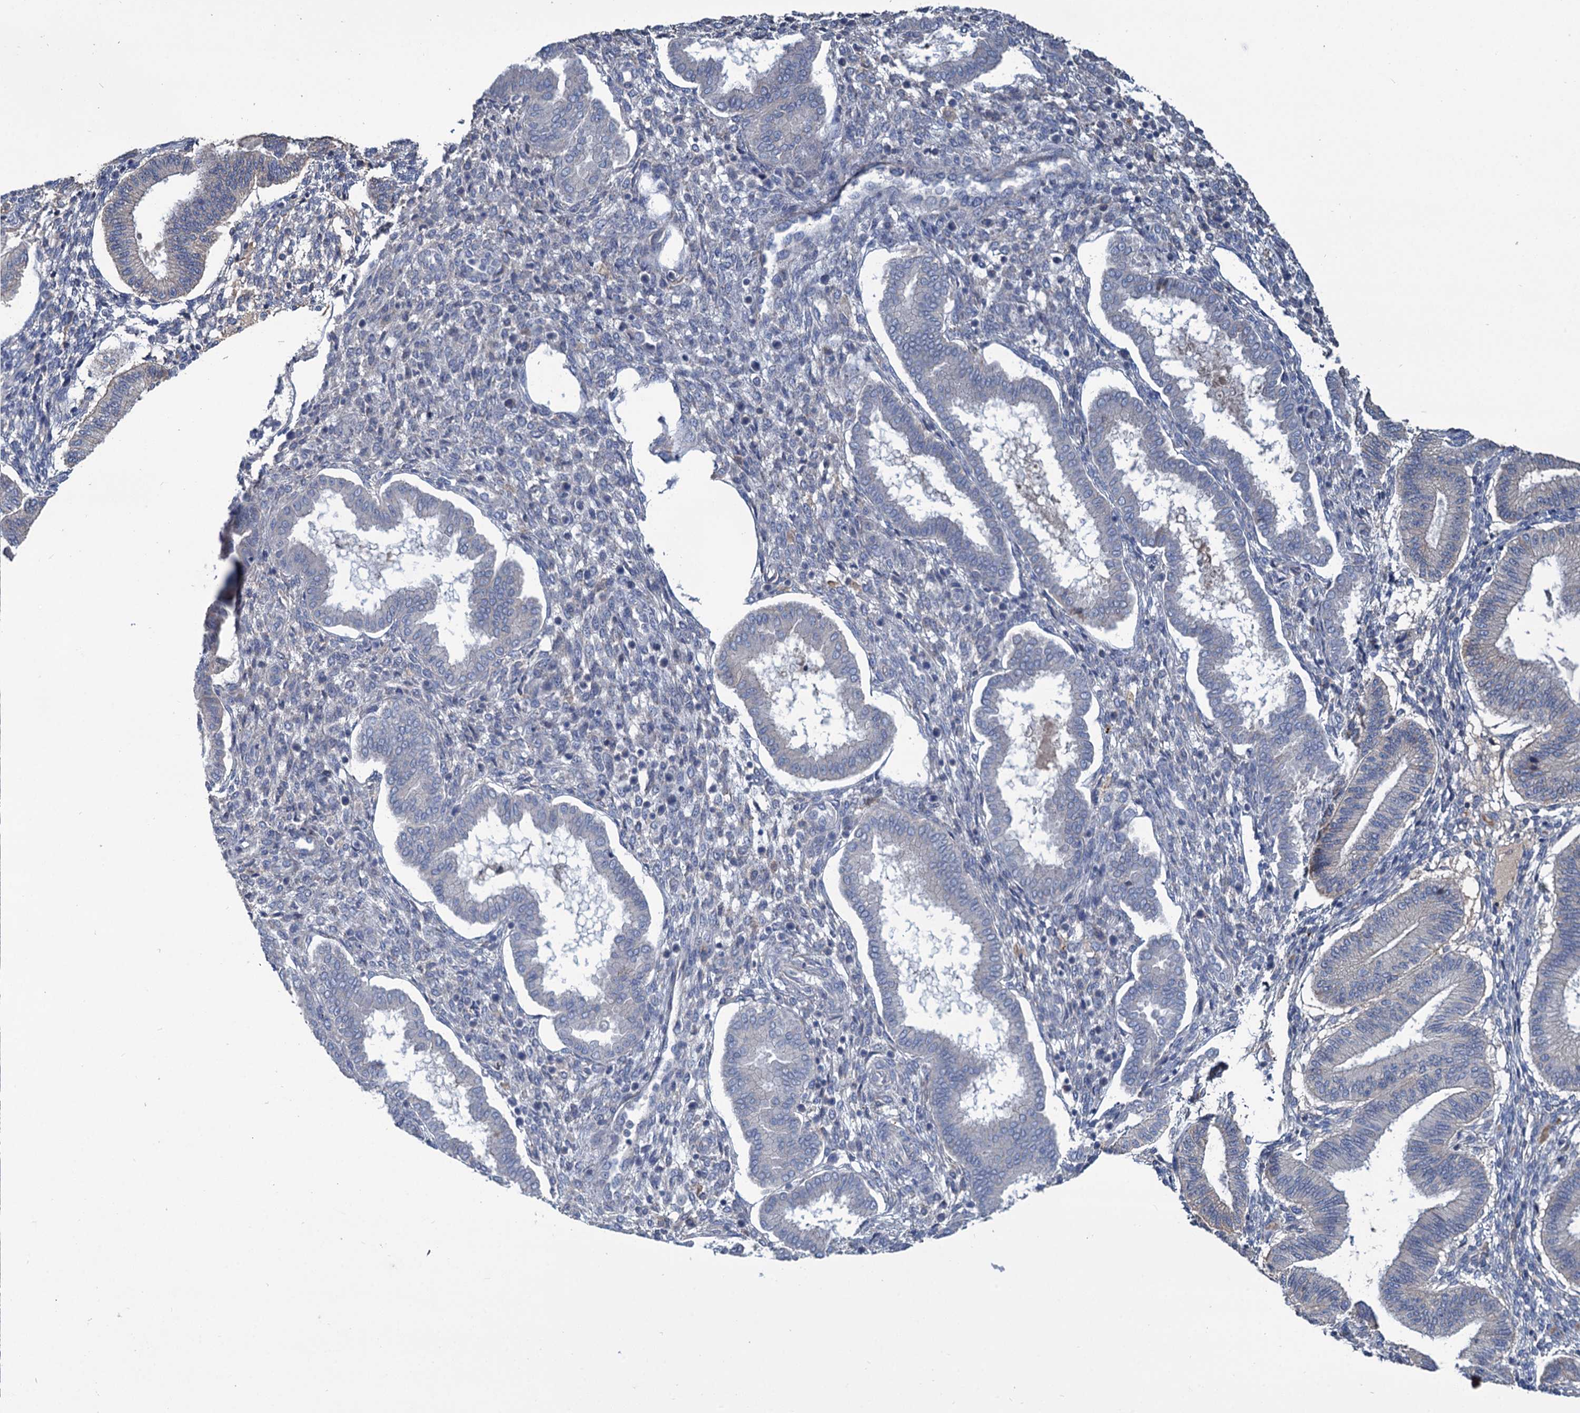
{"staining": {"intensity": "negative", "quantity": "none", "location": "none"}, "tissue": "endometrium", "cell_type": "Cells in endometrial stroma", "image_type": "normal", "snomed": [{"axis": "morphology", "description": "Normal tissue, NOS"}, {"axis": "topography", "description": "Endometrium"}], "caption": "Immunohistochemistry image of benign endometrium stained for a protein (brown), which reveals no expression in cells in endometrial stroma. (Stains: DAB immunohistochemistry (IHC) with hematoxylin counter stain, Microscopy: brightfield microscopy at high magnification).", "gene": "URAD", "patient": {"sex": "female", "age": 24}}